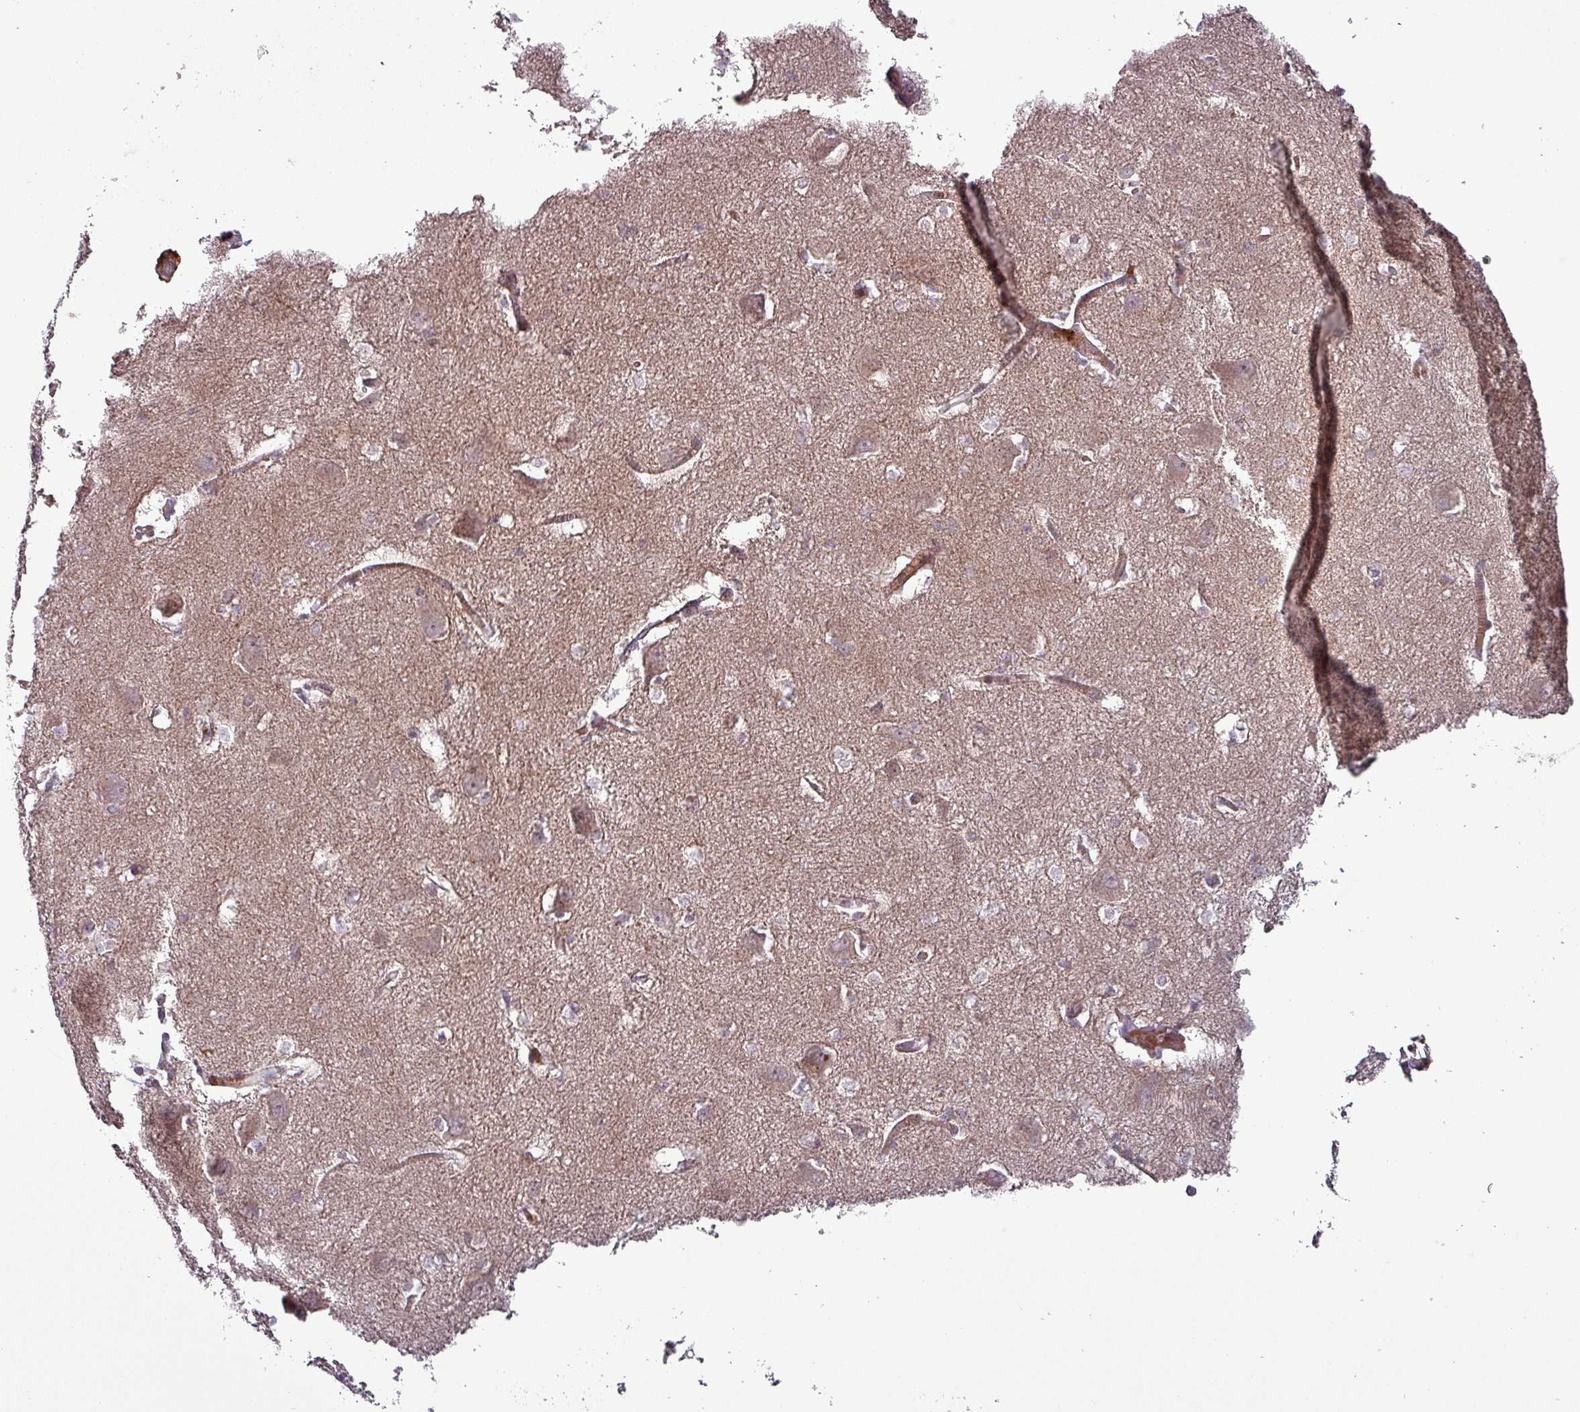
{"staining": {"intensity": "weak", "quantity": "<25%", "location": "cytoplasmic/membranous"}, "tissue": "caudate", "cell_type": "Glial cells", "image_type": "normal", "snomed": [{"axis": "morphology", "description": "Normal tissue, NOS"}, {"axis": "topography", "description": "Lateral ventricle wall"}], "caption": "Benign caudate was stained to show a protein in brown. There is no significant positivity in glial cells. (IHC, brightfield microscopy, high magnification).", "gene": "TPRA1", "patient": {"sex": "male", "age": 37}}